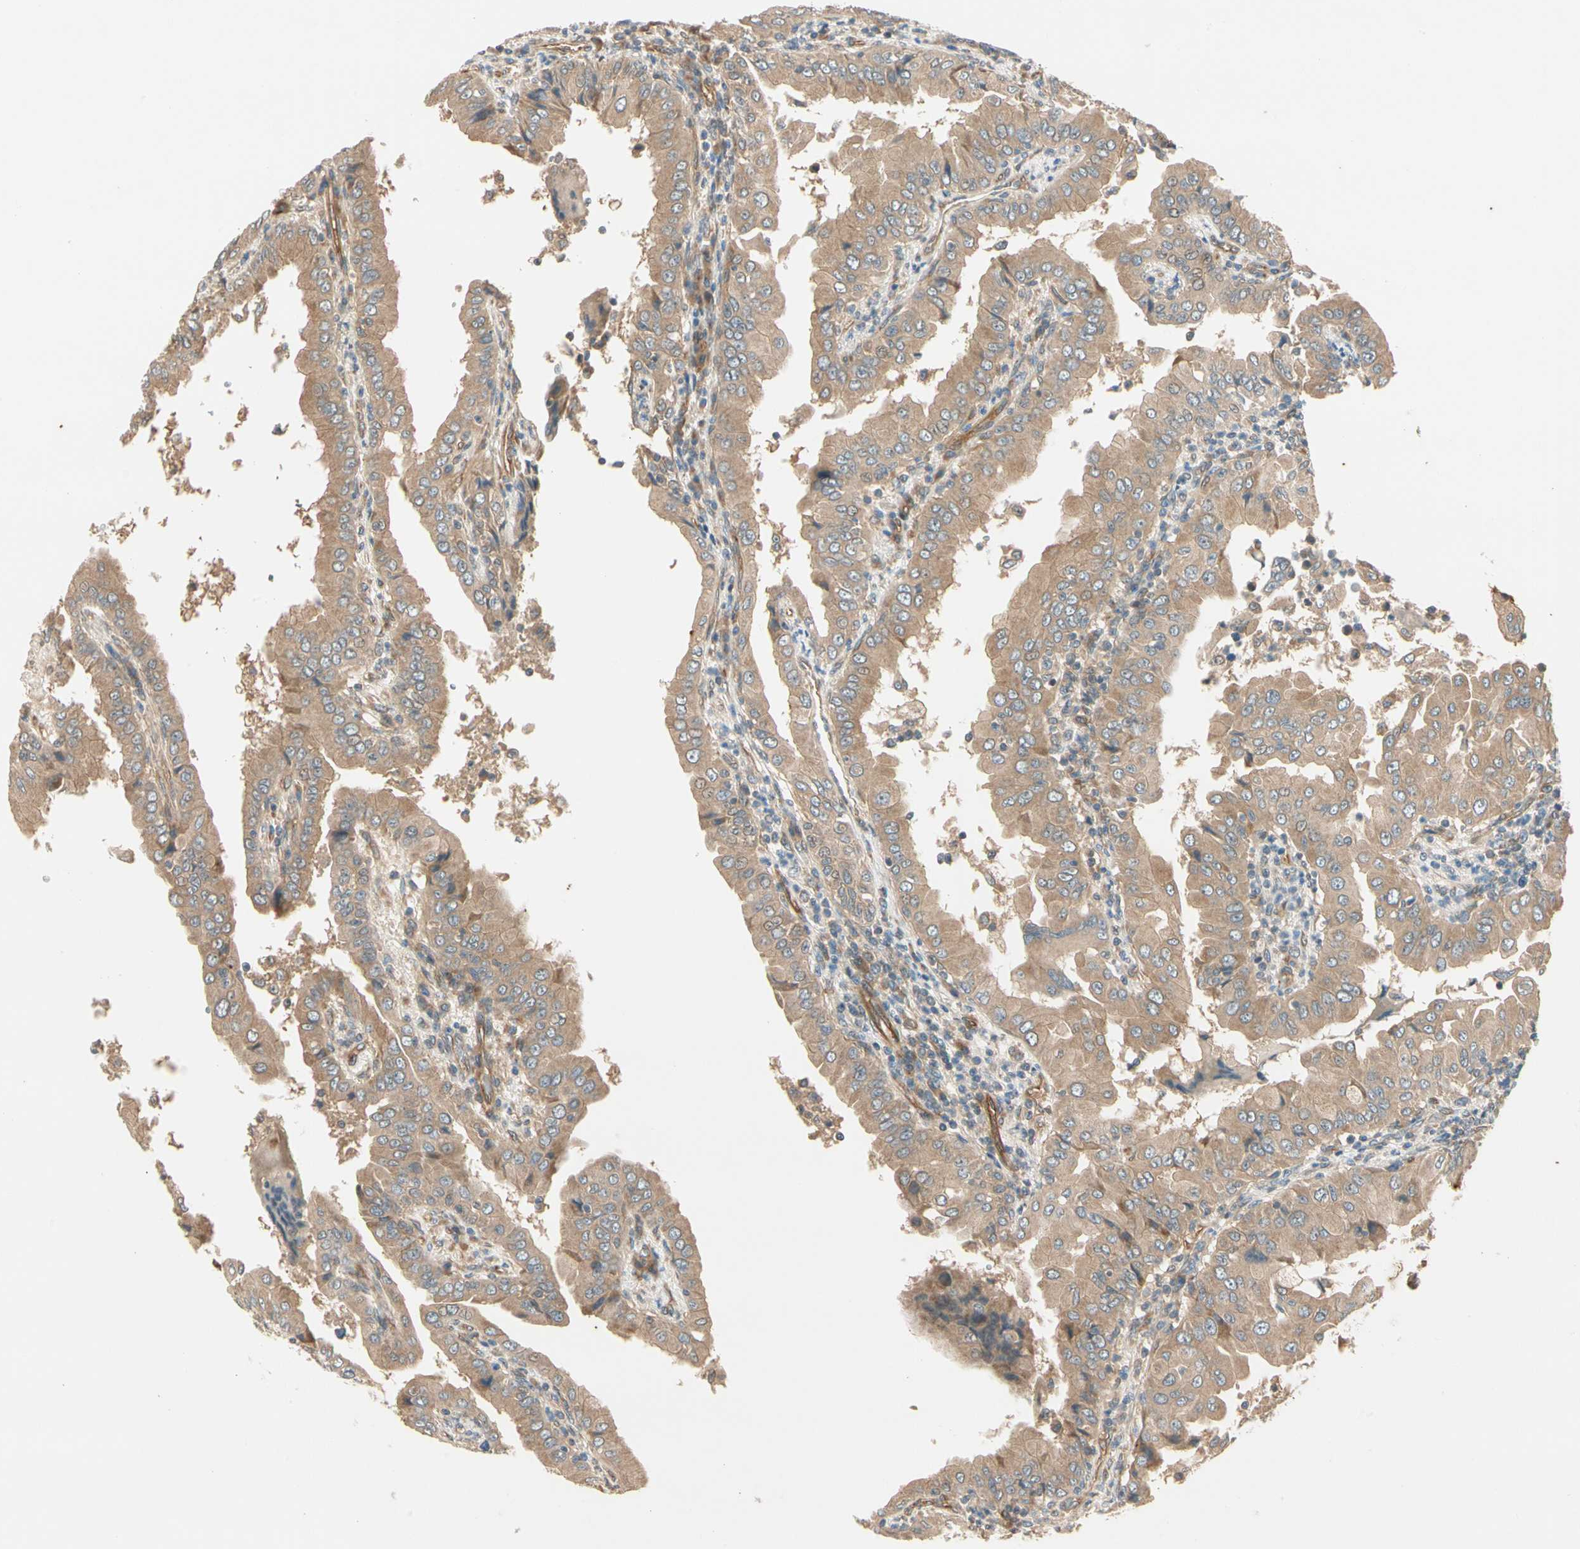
{"staining": {"intensity": "moderate", "quantity": ">75%", "location": "cytoplasmic/membranous"}, "tissue": "thyroid cancer", "cell_type": "Tumor cells", "image_type": "cancer", "snomed": [{"axis": "morphology", "description": "Papillary adenocarcinoma, NOS"}, {"axis": "topography", "description": "Thyroid gland"}], "caption": "An immunohistochemistry (IHC) histopathology image of tumor tissue is shown. Protein staining in brown highlights moderate cytoplasmic/membranous positivity in thyroid cancer within tumor cells. The protein of interest is shown in brown color, while the nuclei are stained blue.", "gene": "ROCK2", "patient": {"sex": "male", "age": 33}}